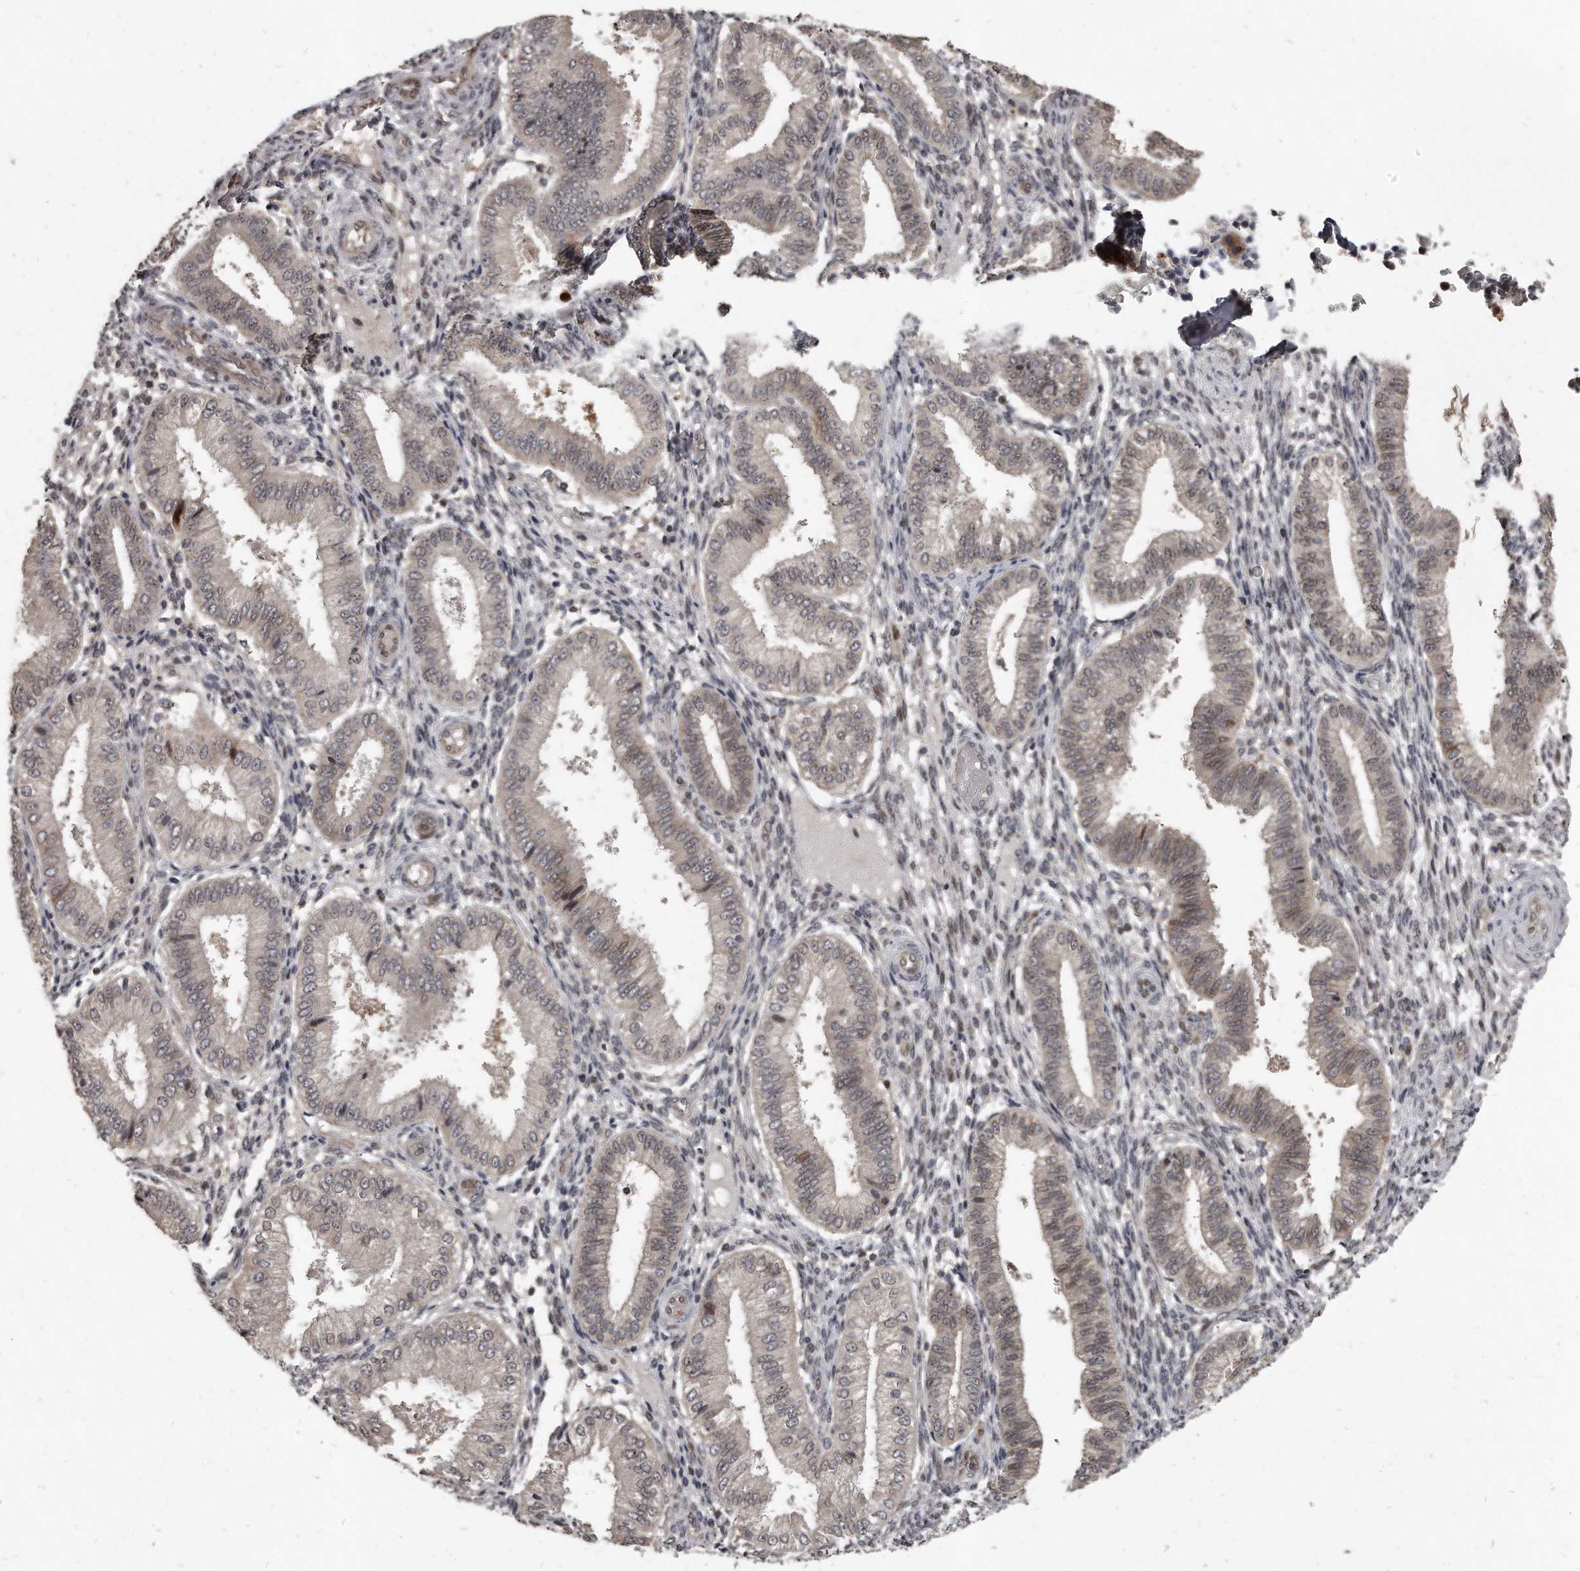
{"staining": {"intensity": "moderate", "quantity": "<25%", "location": "cytoplasmic/membranous,nuclear"}, "tissue": "endometrium", "cell_type": "Cells in endometrial stroma", "image_type": "normal", "snomed": [{"axis": "morphology", "description": "Normal tissue, NOS"}, {"axis": "topography", "description": "Endometrium"}], "caption": "This histopathology image reveals immunohistochemistry staining of benign human endometrium, with low moderate cytoplasmic/membranous,nuclear staining in approximately <25% of cells in endometrial stroma.", "gene": "GCH1", "patient": {"sex": "female", "age": 39}}